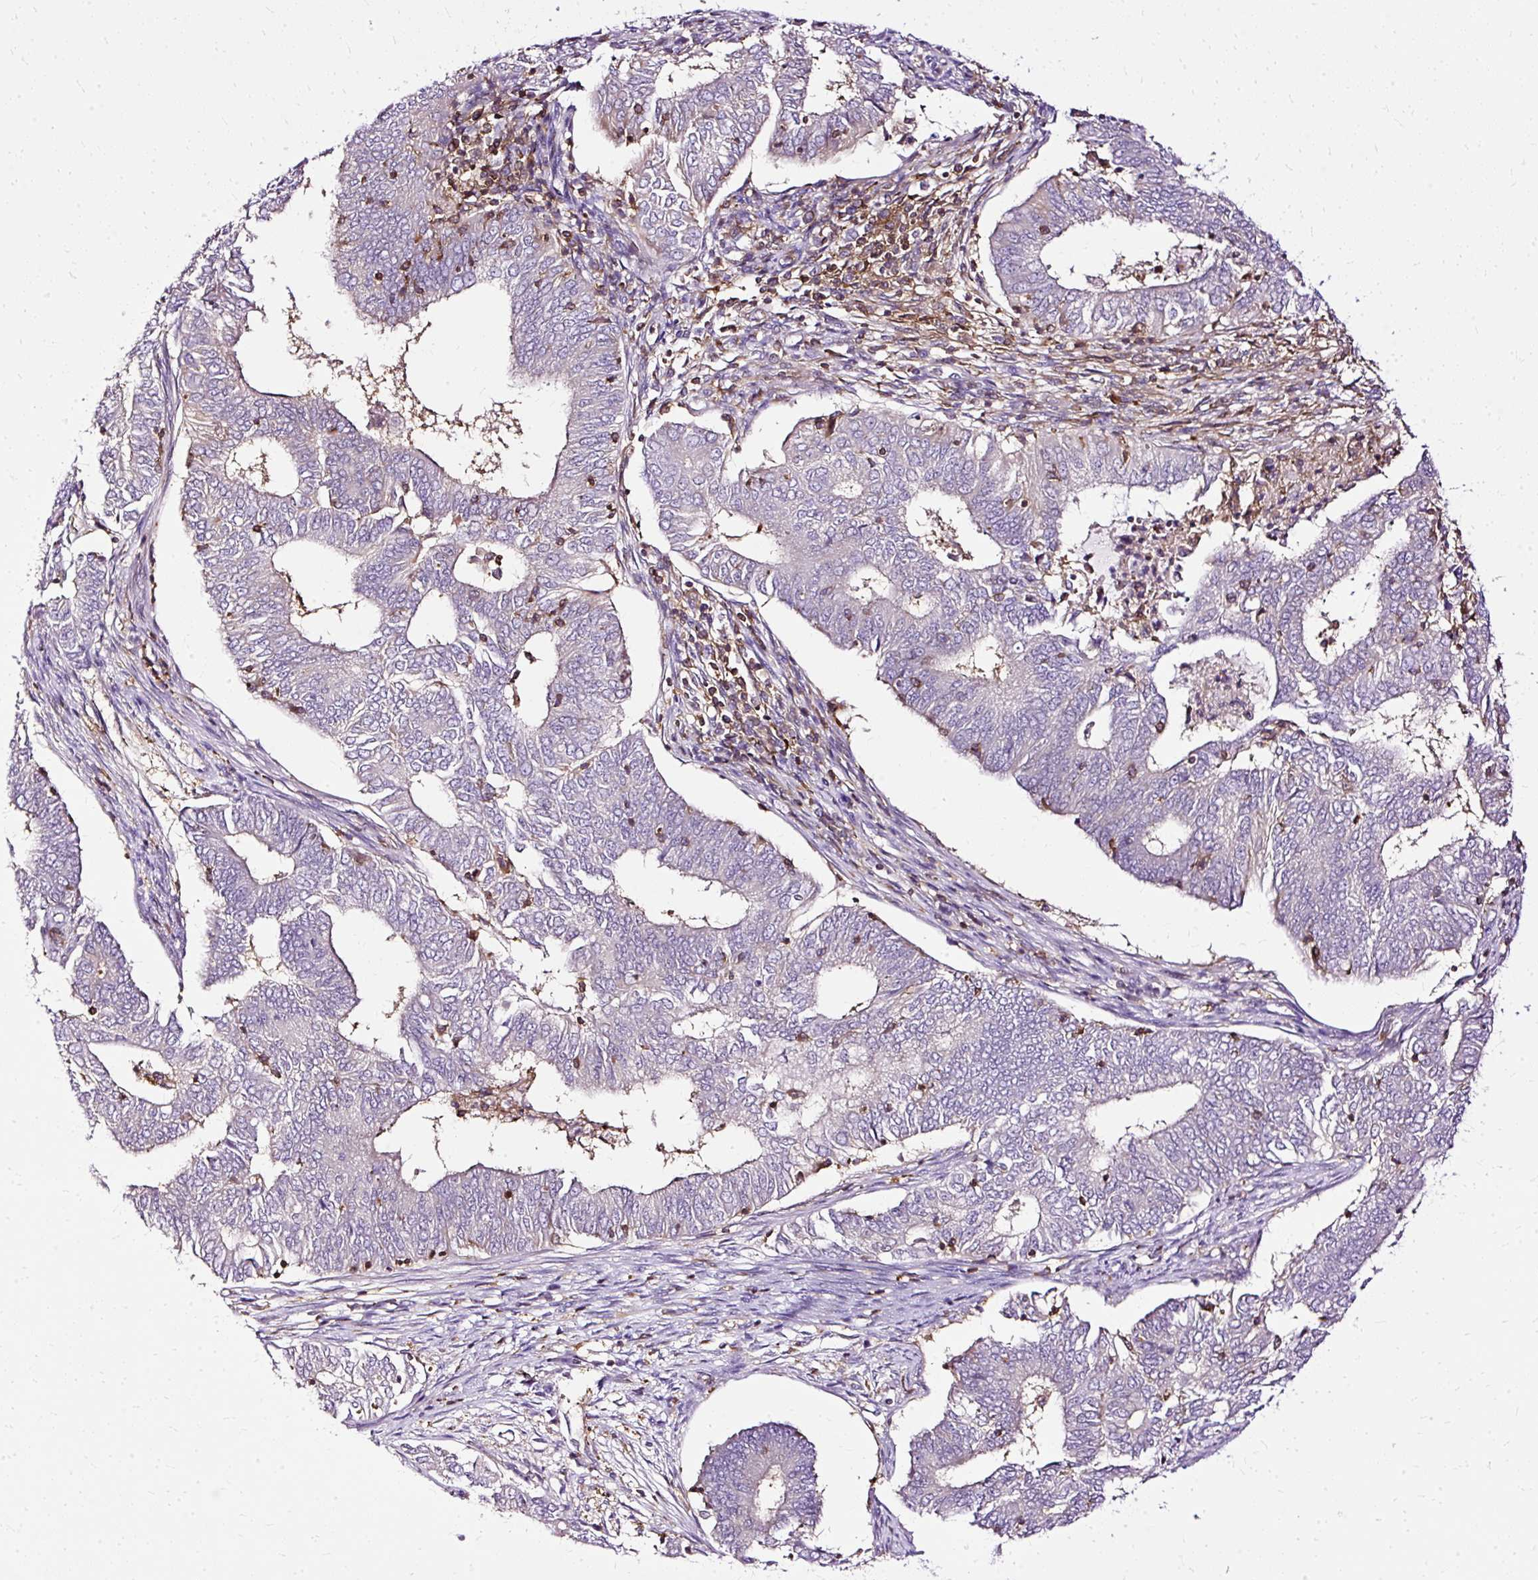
{"staining": {"intensity": "negative", "quantity": "none", "location": "none"}, "tissue": "endometrial cancer", "cell_type": "Tumor cells", "image_type": "cancer", "snomed": [{"axis": "morphology", "description": "Adenocarcinoma, NOS"}, {"axis": "topography", "description": "Endometrium"}], "caption": "Tumor cells are negative for brown protein staining in endometrial adenocarcinoma.", "gene": "TWF2", "patient": {"sex": "female", "age": 62}}